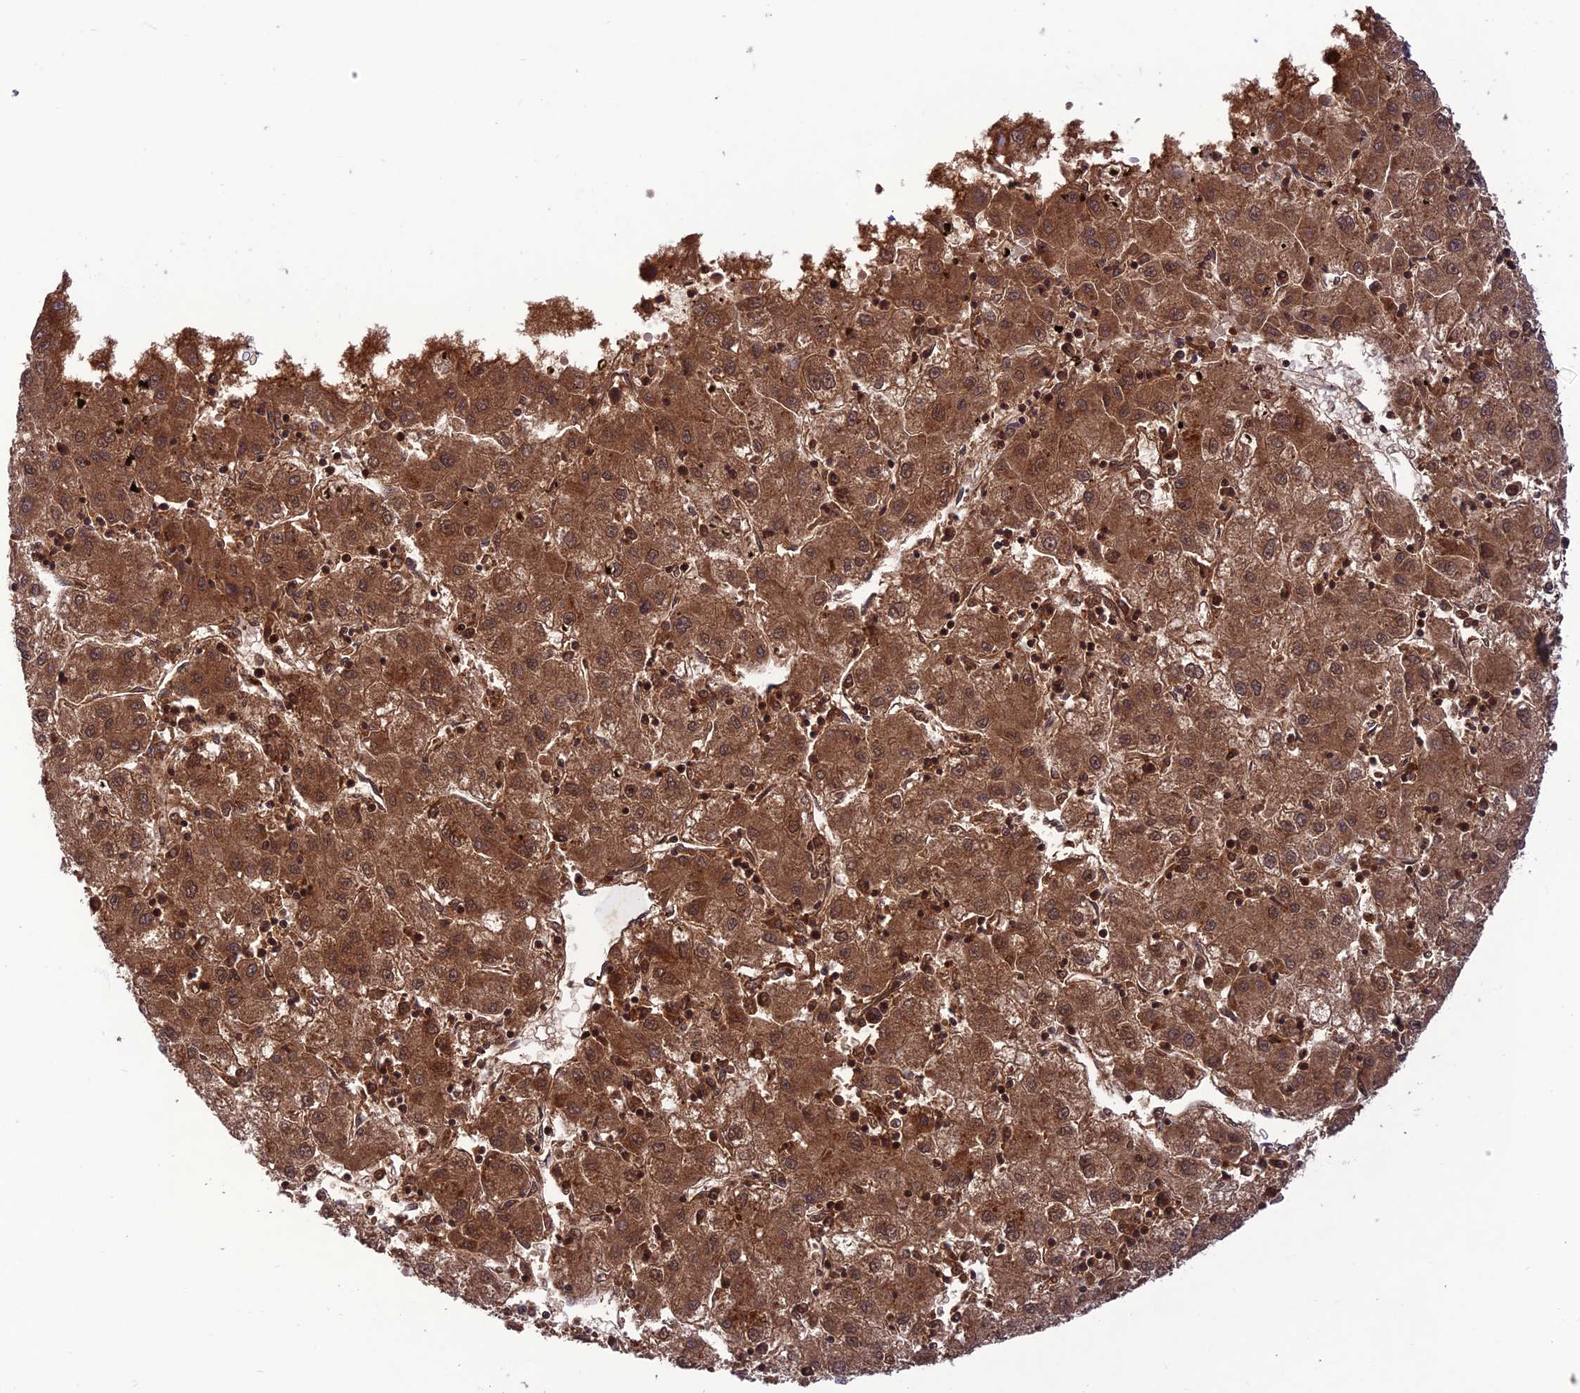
{"staining": {"intensity": "strong", "quantity": ">75%", "location": "cytoplasmic/membranous,nuclear"}, "tissue": "liver cancer", "cell_type": "Tumor cells", "image_type": "cancer", "snomed": [{"axis": "morphology", "description": "Carcinoma, Hepatocellular, NOS"}, {"axis": "topography", "description": "Liver"}], "caption": "Hepatocellular carcinoma (liver) was stained to show a protein in brown. There is high levels of strong cytoplasmic/membranous and nuclear staining in about >75% of tumor cells.", "gene": "NDUFC1", "patient": {"sex": "male", "age": 72}}